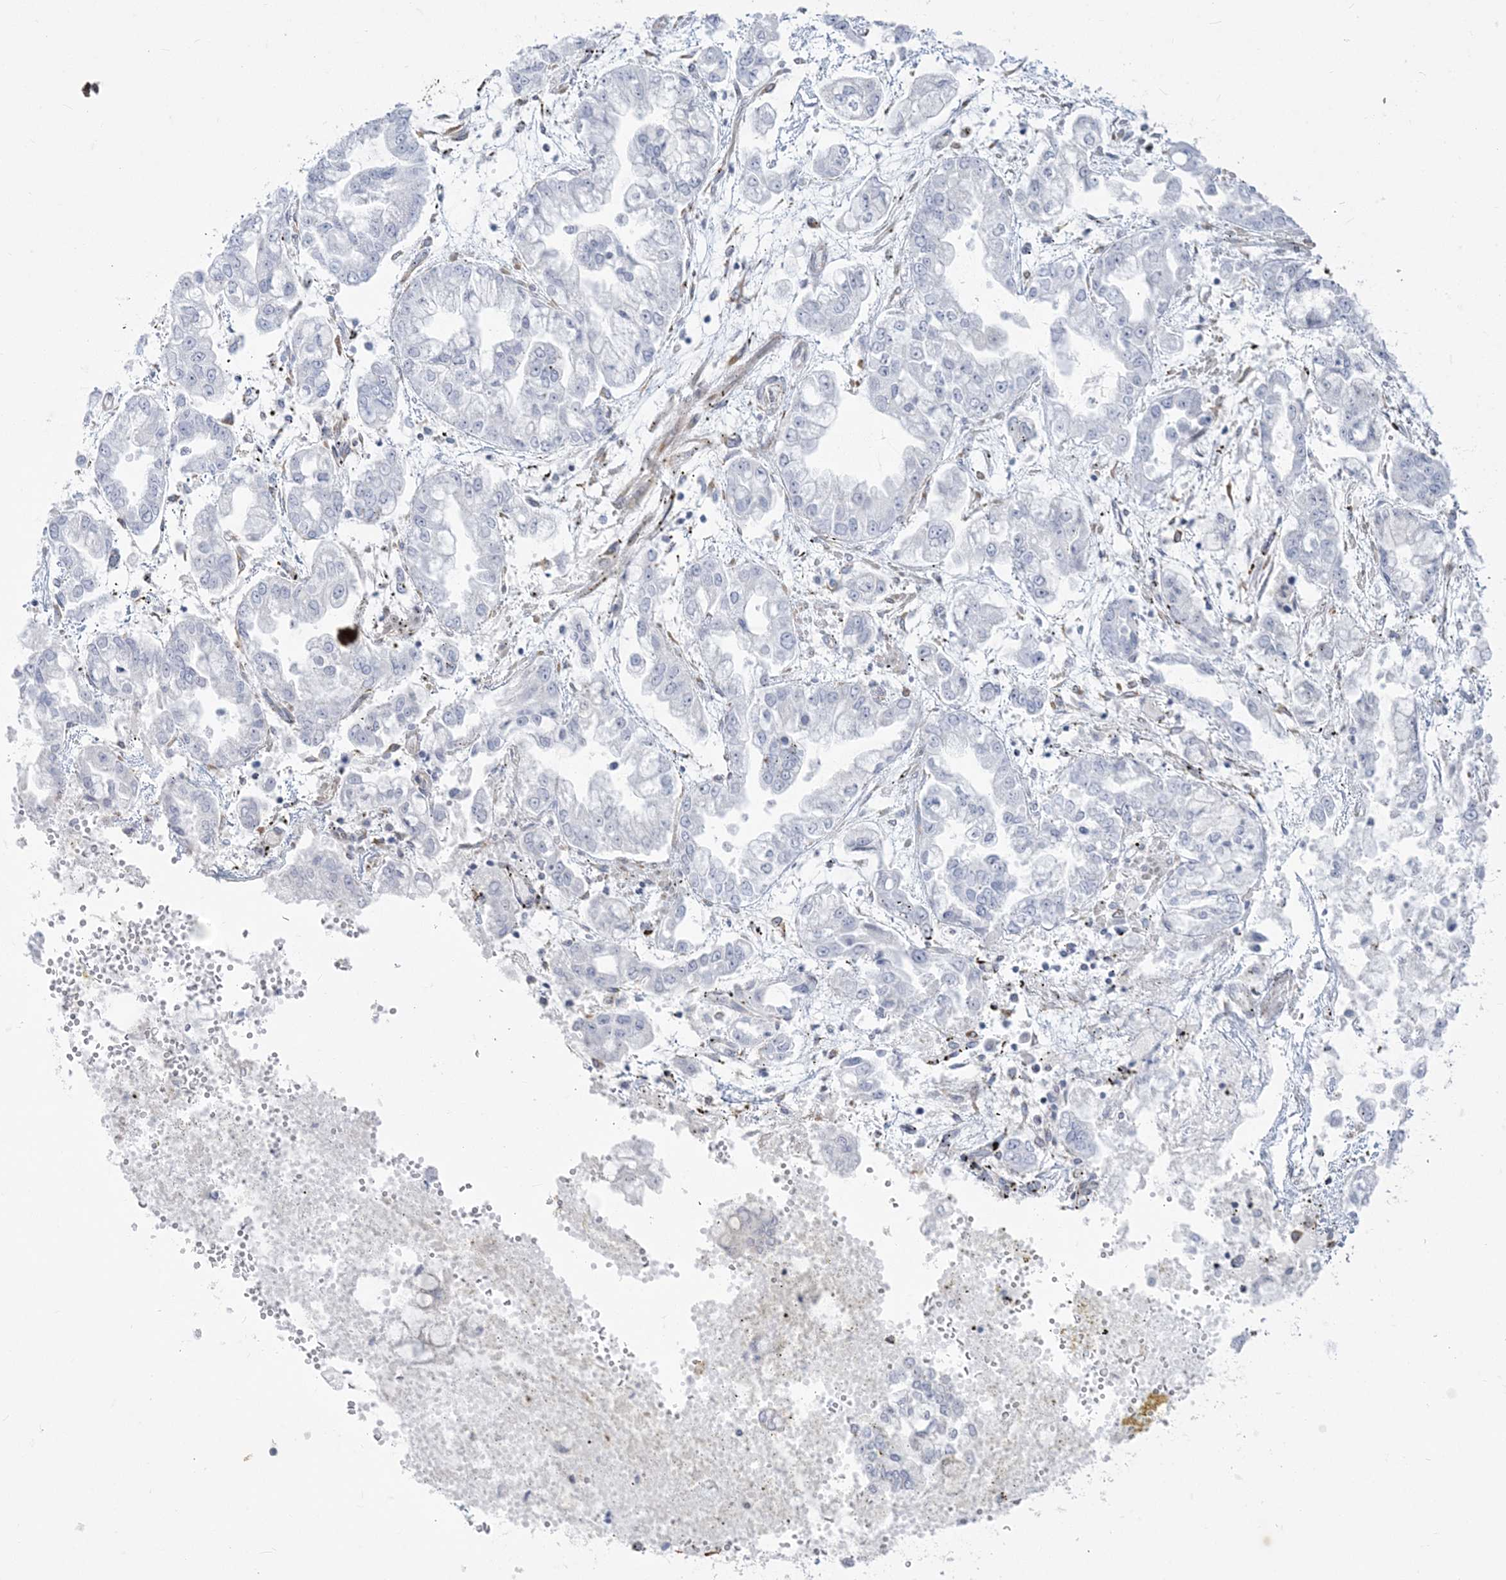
{"staining": {"intensity": "negative", "quantity": "none", "location": "none"}, "tissue": "stomach cancer", "cell_type": "Tumor cells", "image_type": "cancer", "snomed": [{"axis": "morphology", "description": "Normal tissue, NOS"}, {"axis": "morphology", "description": "Adenocarcinoma, NOS"}, {"axis": "topography", "description": "Stomach, upper"}, {"axis": "topography", "description": "Stomach"}], "caption": "An IHC photomicrograph of stomach cancer (adenocarcinoma) is shown. There is no staining in tumor cells of stomach cancer (adenocarcinoma).", "gene": "ZC3H6", "patient": {"sex": "male", "age": 76}}